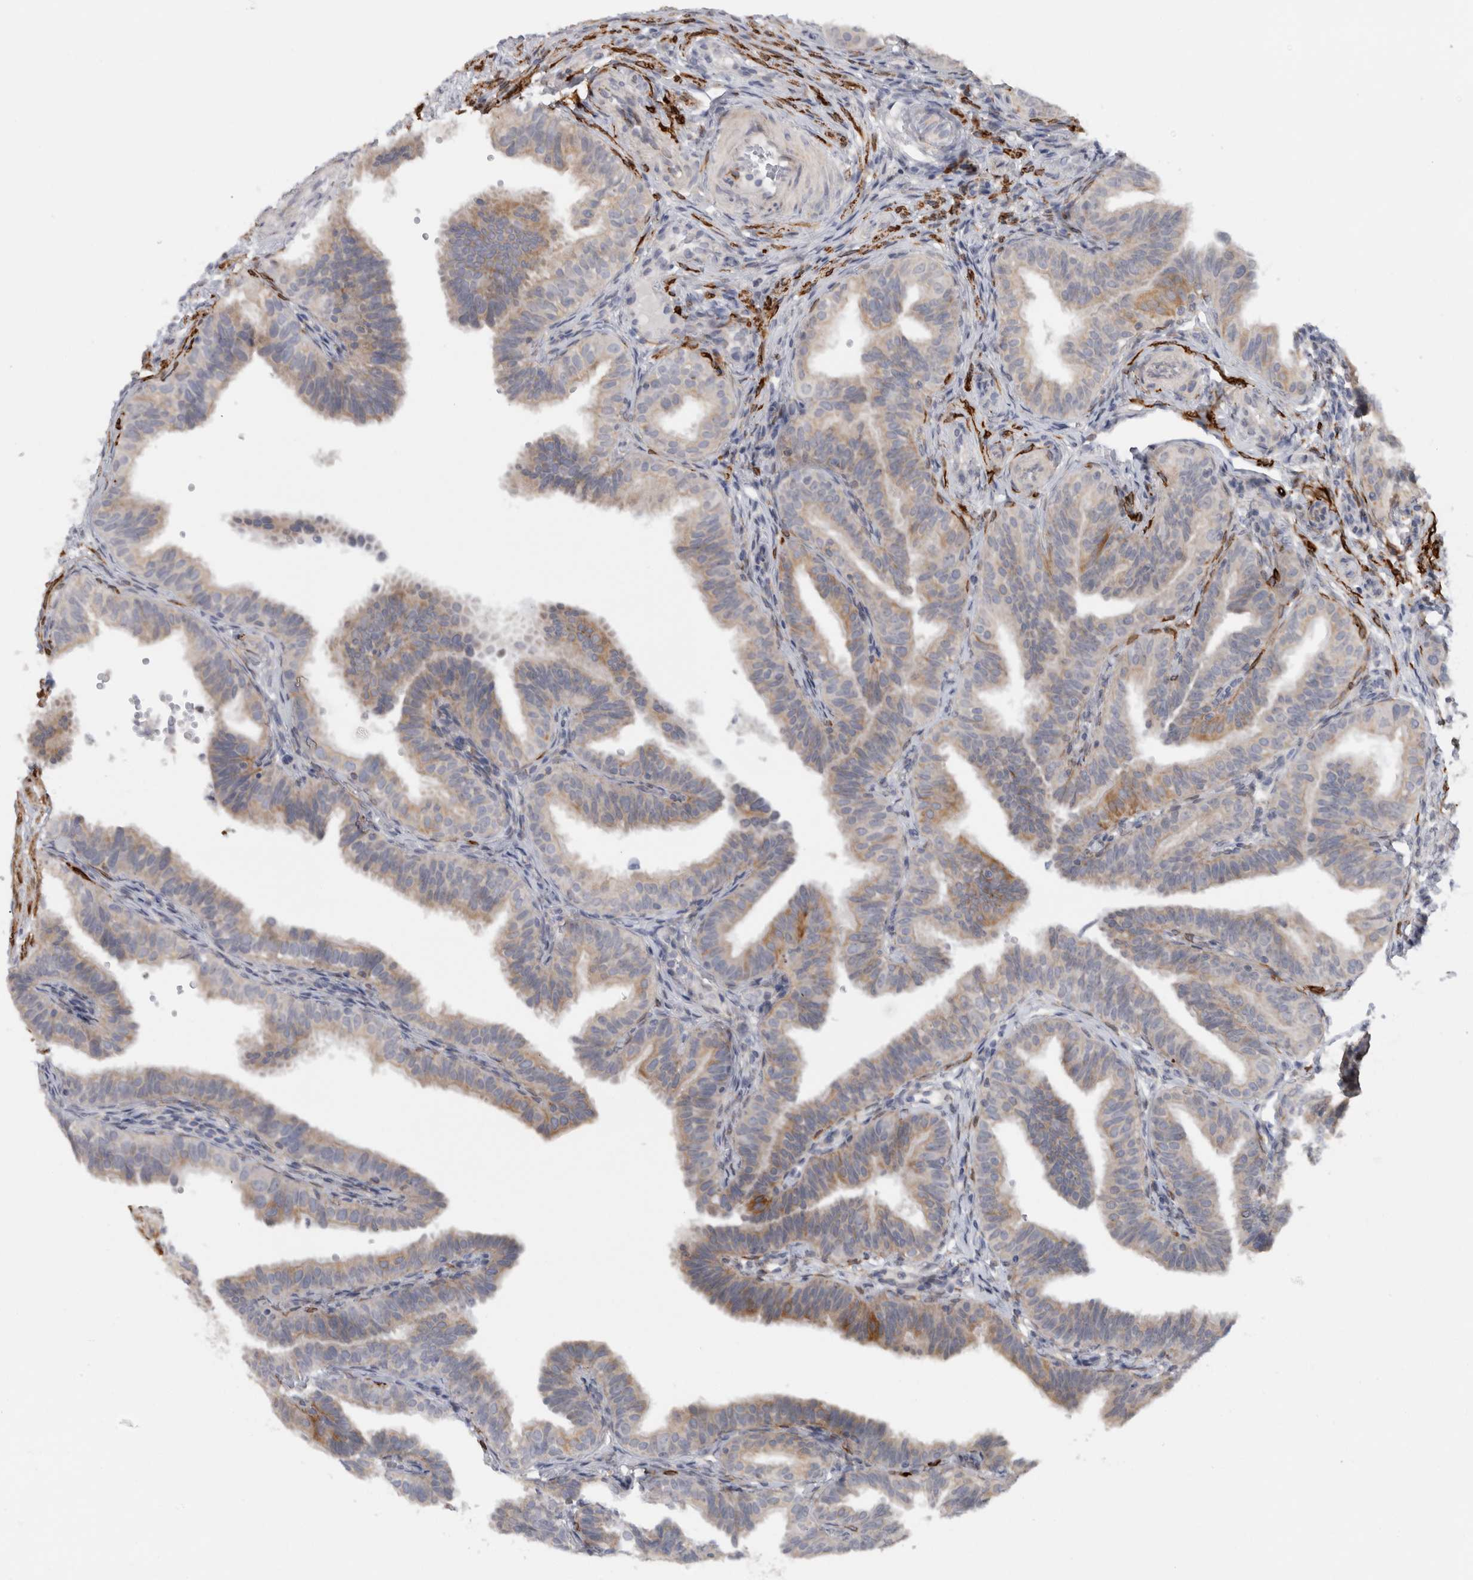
{"staining": {"intensity": "moderate", "quantity": "25%-75%", "location": "cytoplasmic/membranous"}, "tissue": "fallopian tube", "cell_type": "Glandular cells", "image_type": "normal", "snomed": [{"axis": "morphology", "description": "Normal tissue, NOS"}, {"axis": "topography", "description": "Fallopian tube"}], "caption": "Glandular cells show moderate cytoplasmic/membranous positivity in approximately 25%-75% of cells in normal fallopian tube.", "gene": "RAB18", "patient": {"sex": "female", "age": 35}}